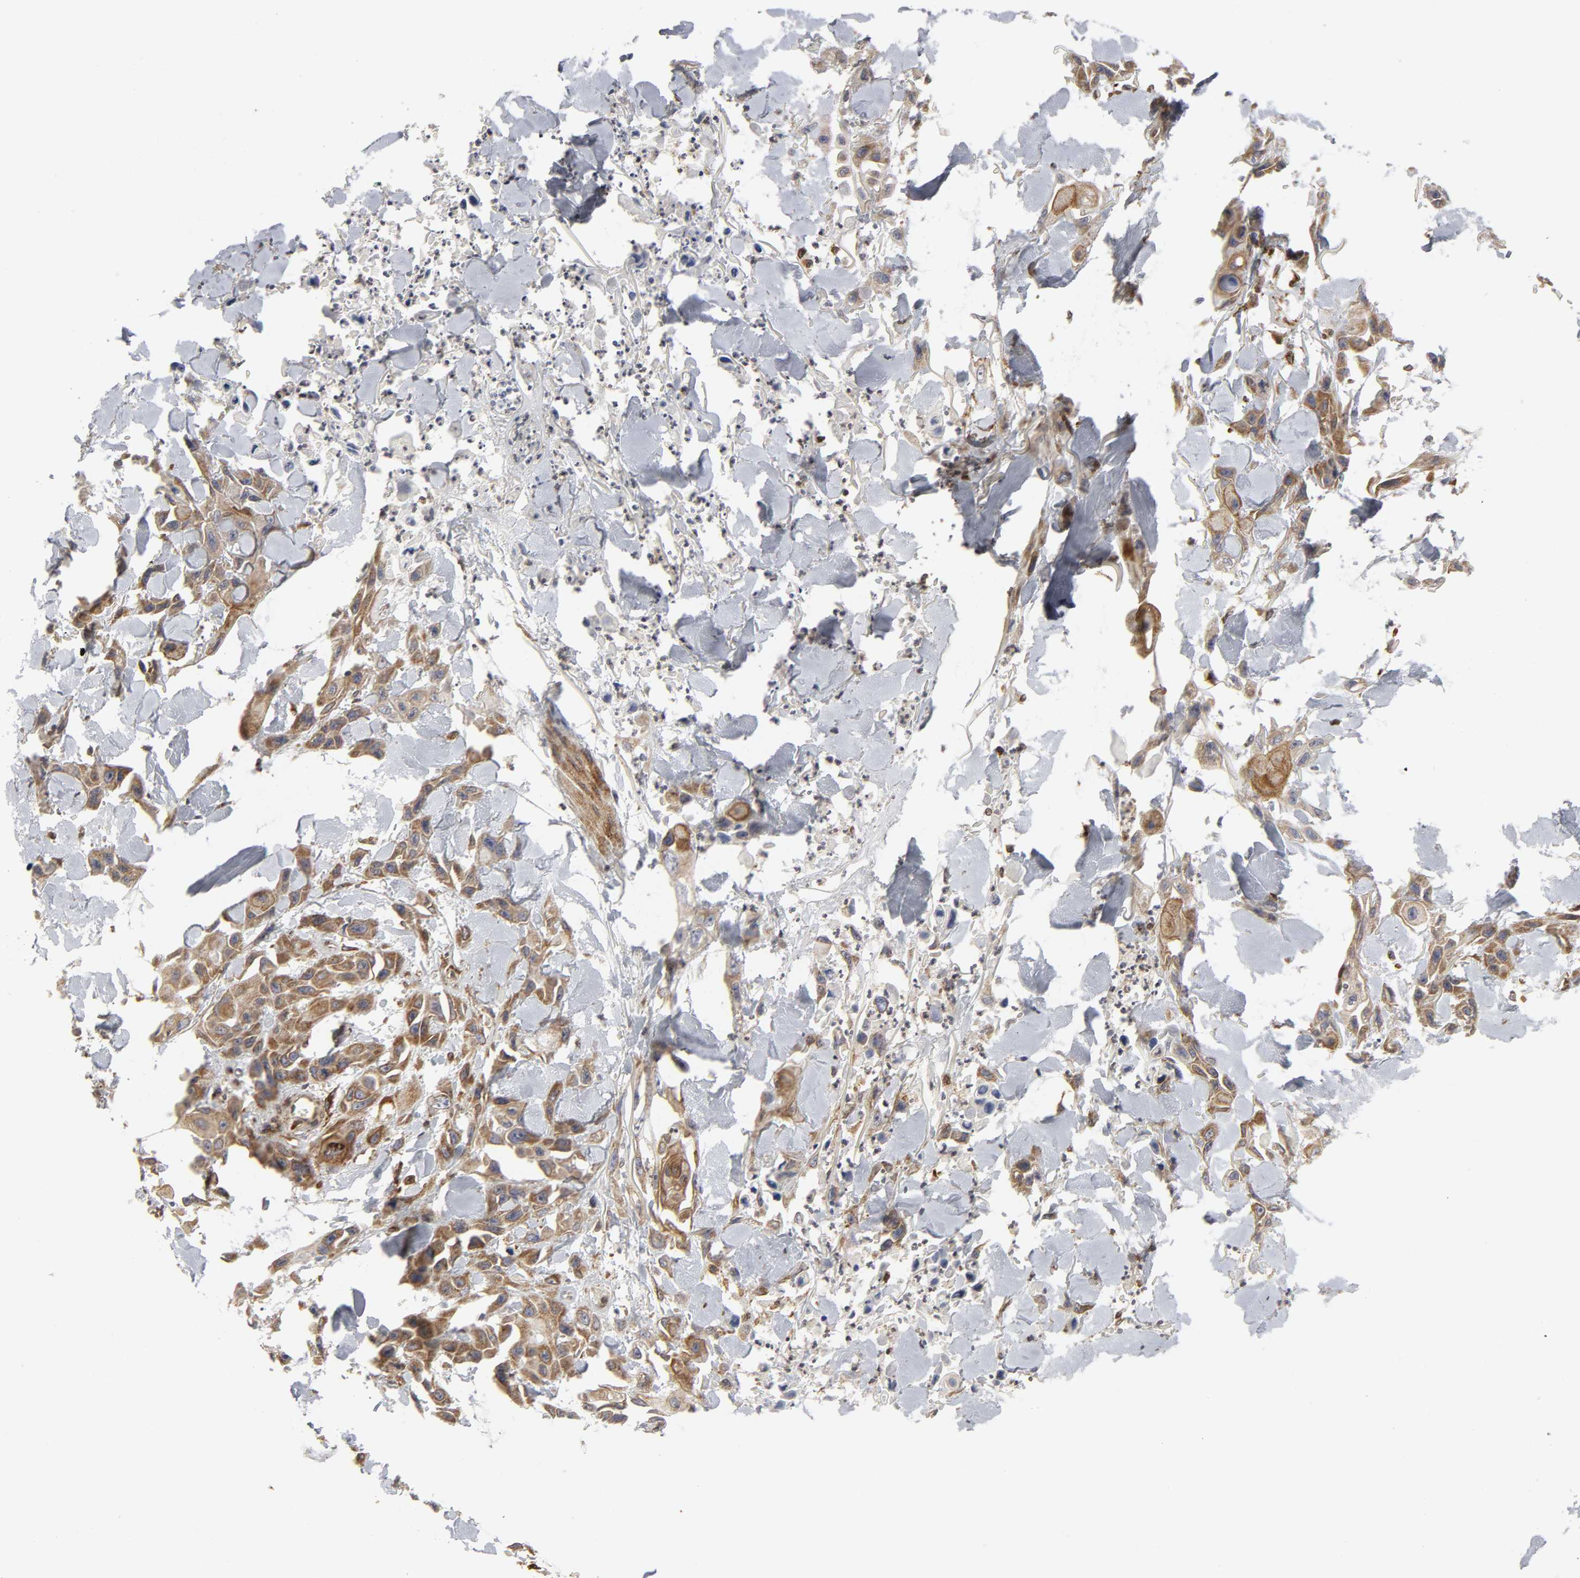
{"staining": {"intensity": "moderate", "quantity": ">75%", "location": "cytoplasmic/membranous"}, "tissue": "skin cancer", "cell_type": "Tumor cells", "image_type": "cancer", "snomed": [{"axis": "morphology", "description": "Squamous cell carcinoma, NOS"}, {"axis": "topography", "description": "Skin"}, {"axis": "topography", "description": "Anal"}], "caption": "This is an image of immunohistochemistry staining of skin cancer, which shows moderate expression in the cytoplasmic/membranous of tumor cells.", "gene": "POR", "patient": {"sex": "female", "age": 55}}